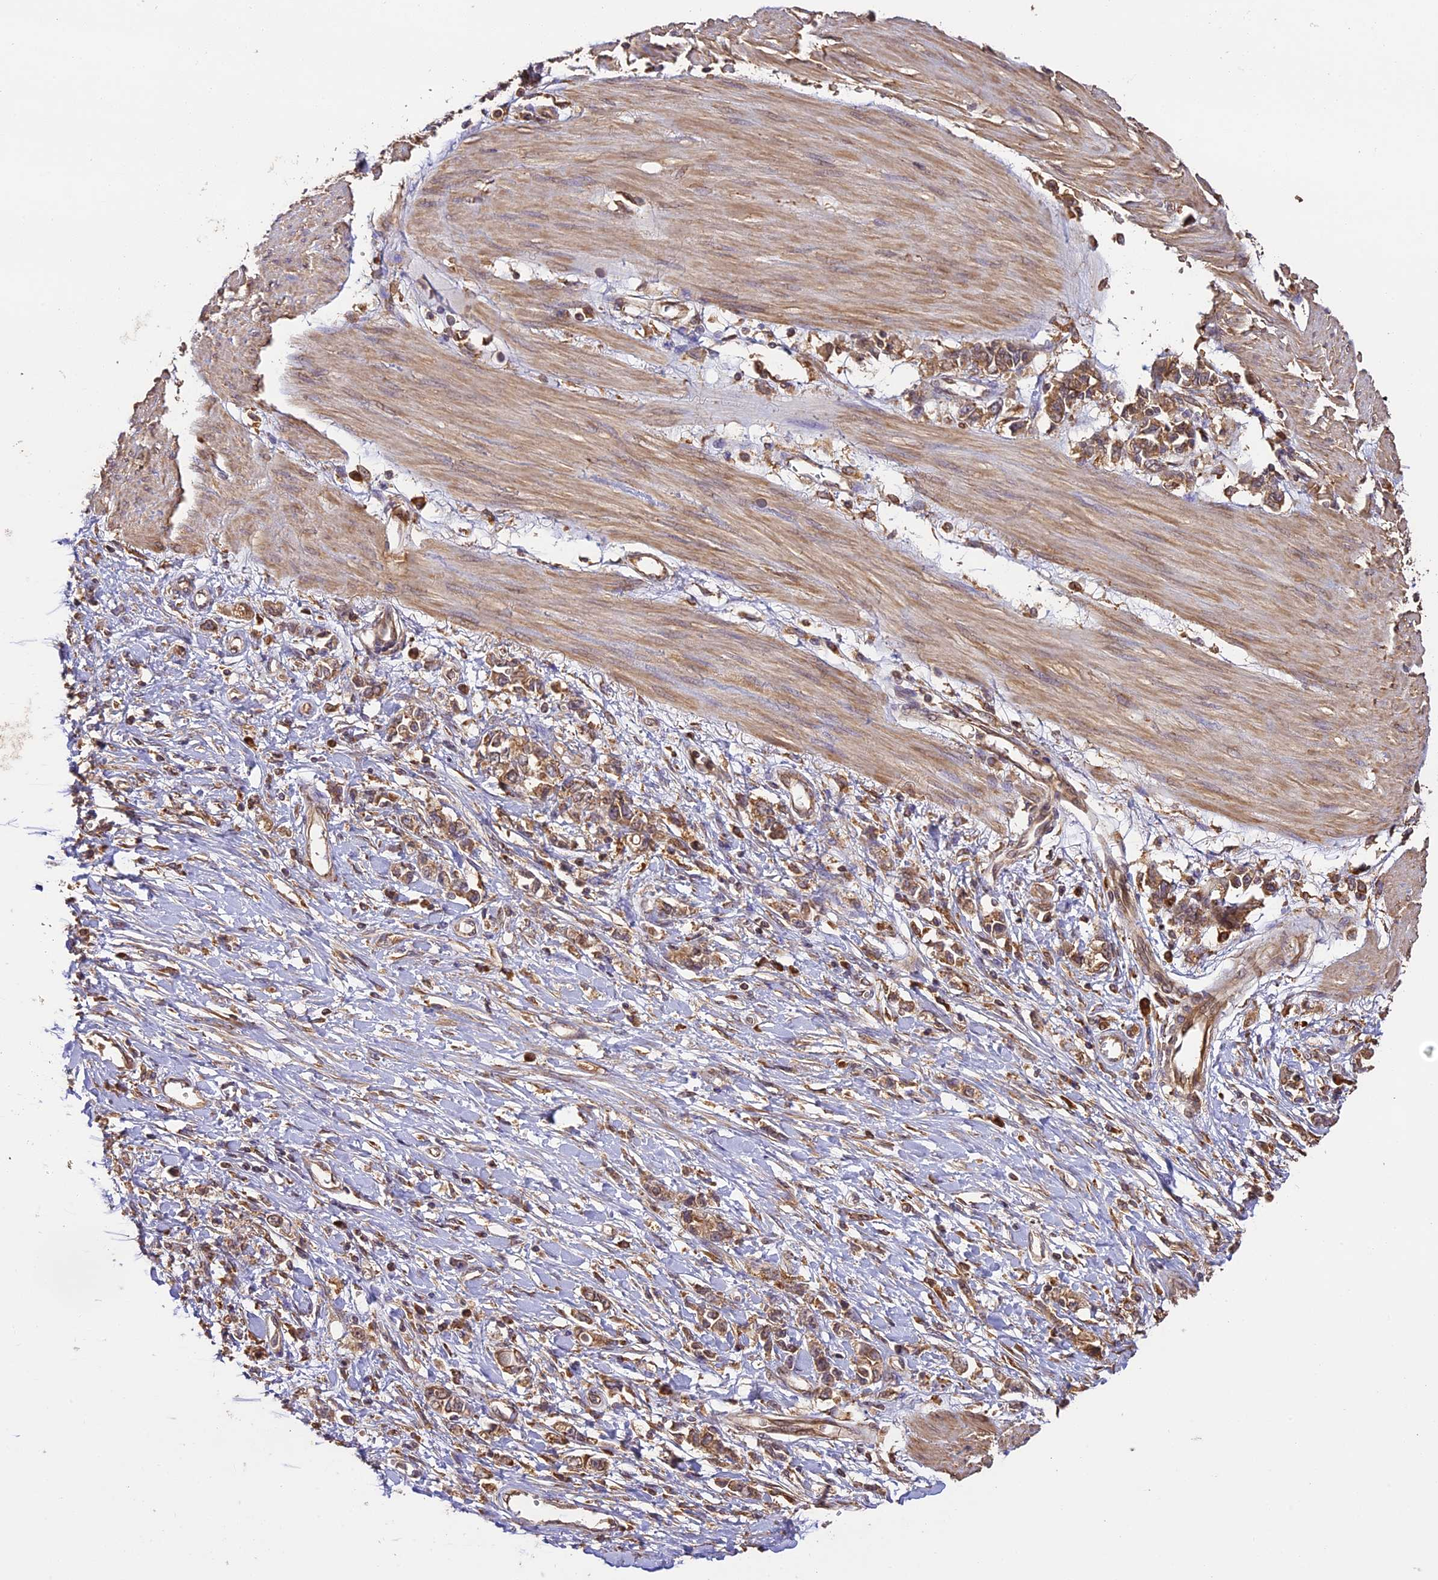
{"staining": {"intensity": "moderate", "quantity": ">75%", "location": "cytoplasmic/membranous"}, "tissue": "stomach cancer", "cell_type": "Tumor cells", "image_type": "cancer", "snomed": [{"axis": "morphology", "description": "Adenocarcinoma, NOS"}, {"axis": "topography", "description": "Stomach"}], "caption": "Immunohistochemistry micrograph of human stomach adenocarcinoma stained for a protein (brown), which demonstrates medium levels of moderate cytoplasmic/membranous staining in about >75% of tumor cells.", "gene": "BRAP", "patient": {"sex": "female", "age": 76}}